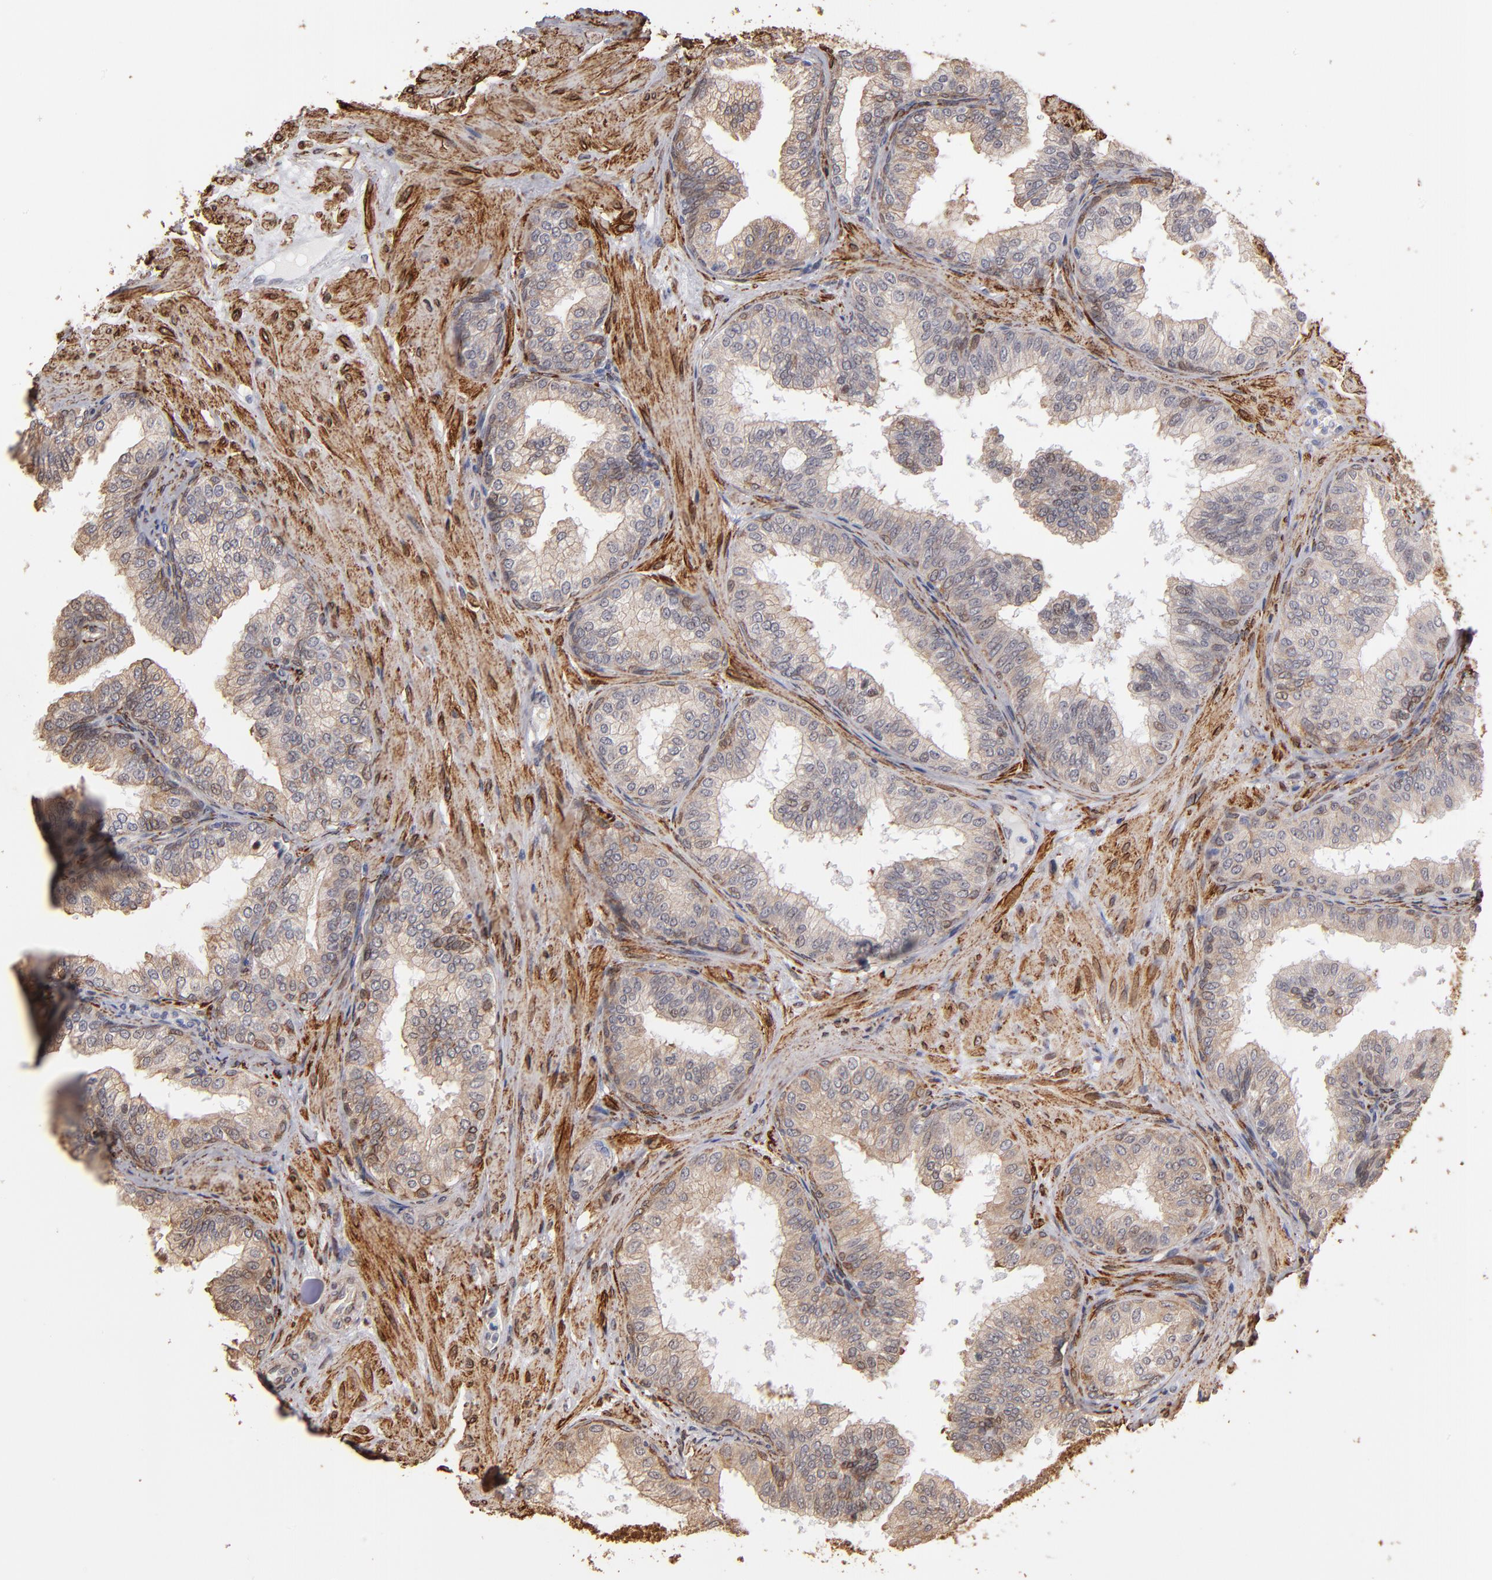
{"staining": {"intensity": "moderate", "quantity": "25%-75%", "location": "cytoplasmic/membranous"}, "tissue": "prostate", "cell_type": "Glandular cells", "image_type": "normal", "snomed": [{"axis": "morphology", "description": "Normal tissue, NOS"}, {"axis": "topography", "description": "Prostate"}], "caption": "This is a histology image of immunohistochemistry staining of unremarkable prostate, which shows moderate positivity in the cytoplasmic/membranous of glandular cells.", "gene": "PGRMC1", "patient": {"sex": "male", "age": 60}}